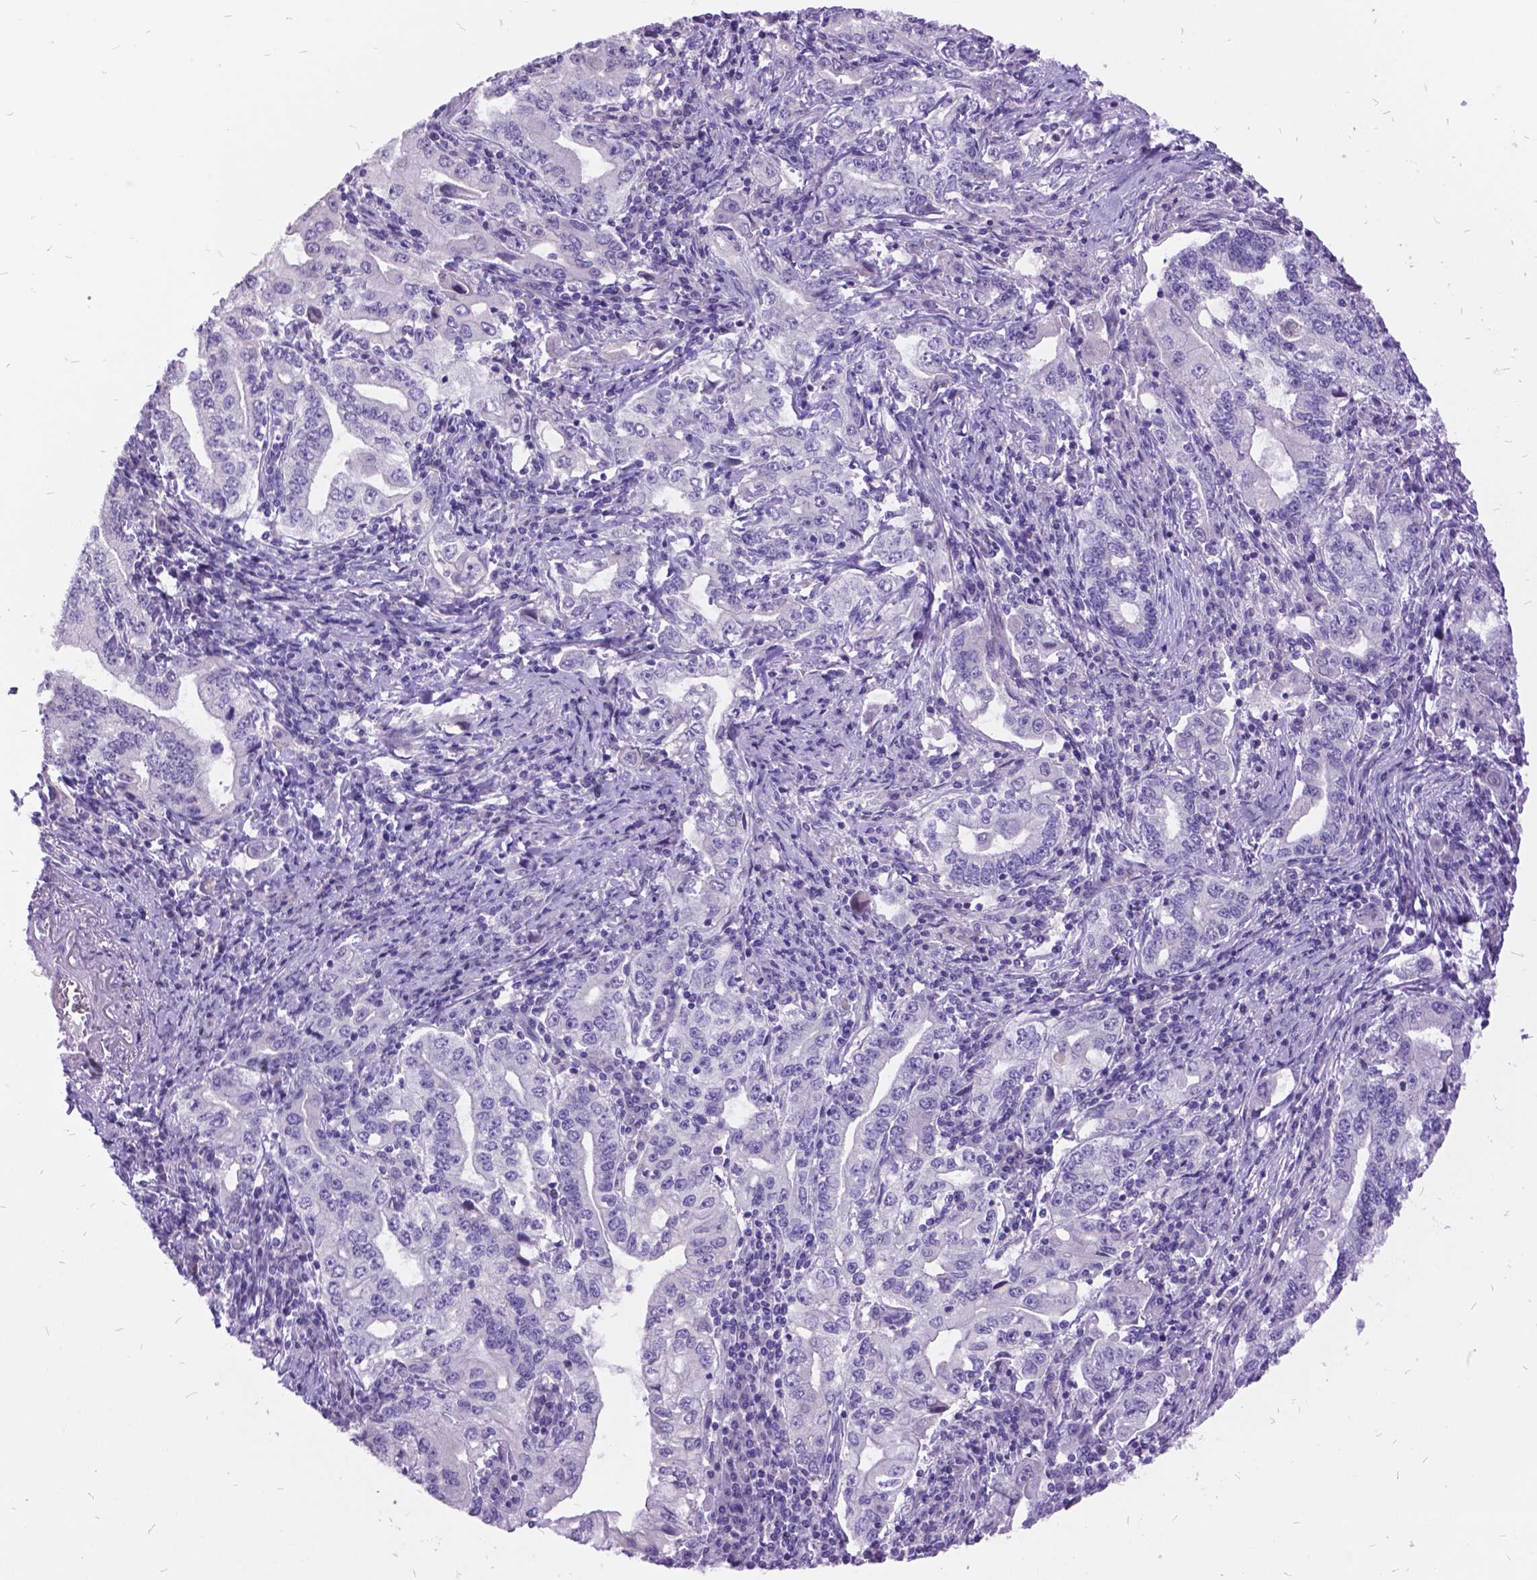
{"staining": {"intensity": "negative", "quantity": "none", "location": "none"}, "tissue": "stomach cancer", "cell_type": "Tumor cells", "image_type": "cancer", "snomed": [{"axis": "morphology", "description": "Adenocarcinoma, NOS"}, {"axis": "topography", "description": "Stomach, lower"}], "caption": "DAB immunohistochemical staining of human stomach adenocarcinoma demonstrates no significant expression in tumor cells. (Brightfield microscopy of DAB immunohistochemistry at high magnification).", "gene": "ITGB6", "patient": {"sex": "female", "age": 72}}